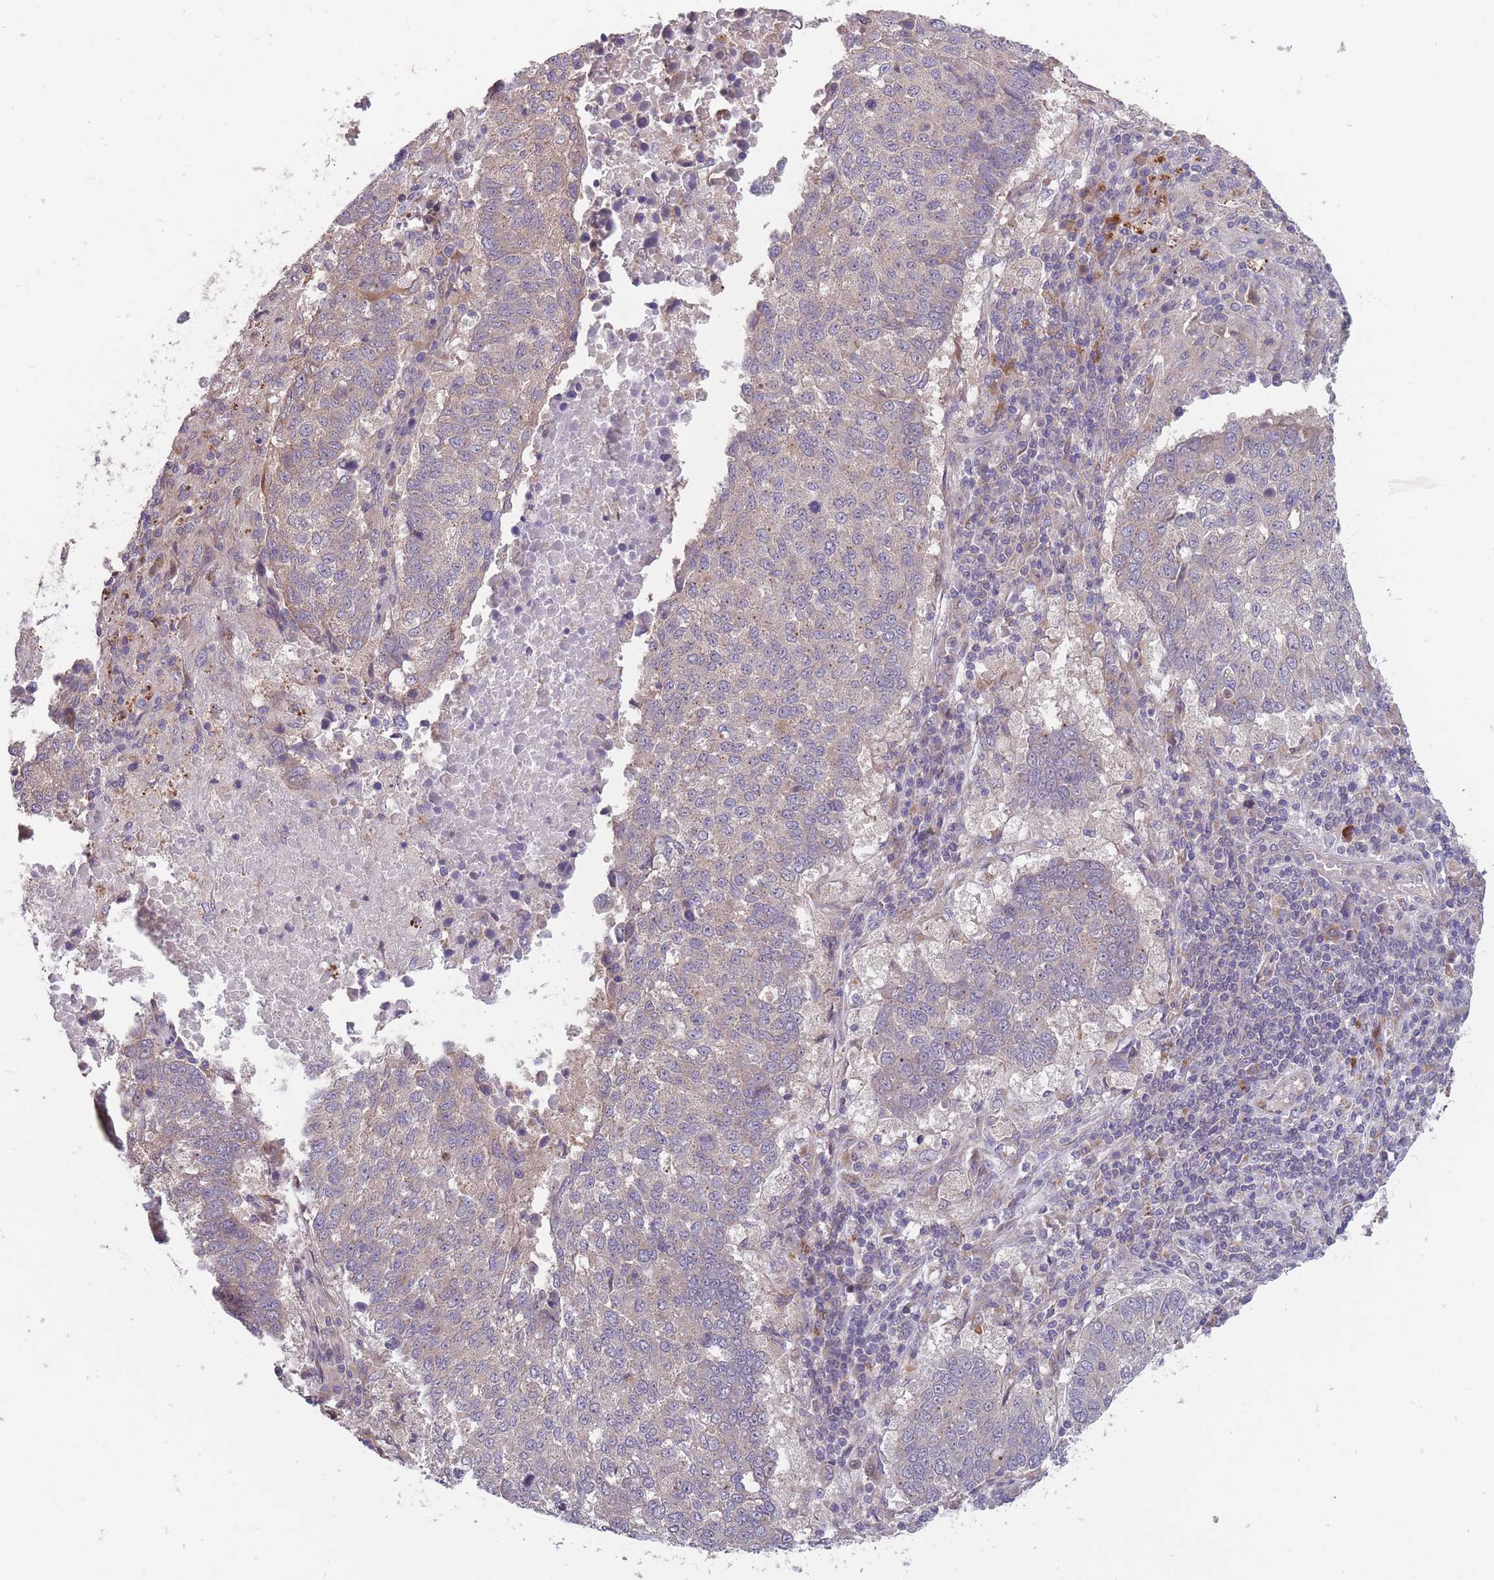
{"staining": {"intensity": "weak", "quantity": "<25%", "location": "cytoplasmic/membranous"}, "tissue": "lung cancer", "cell_type": "Tumor cells", "image_type": "cancer", "snomed": [{"axis": "morphology", "description": "Squamous cell carcinoma, NOS"}, {"axis": "topography", "description": "Lung"}], "caption": "Tumor cells are negative for protein expression in human lung cancer (squamous cell carcinoma). The staining is performed using DAB brown chromogen with nuclei counter-stained in using hematoxylin.", "gene": "ITPKC", "patient": {"sex": "male", "age": 73}}